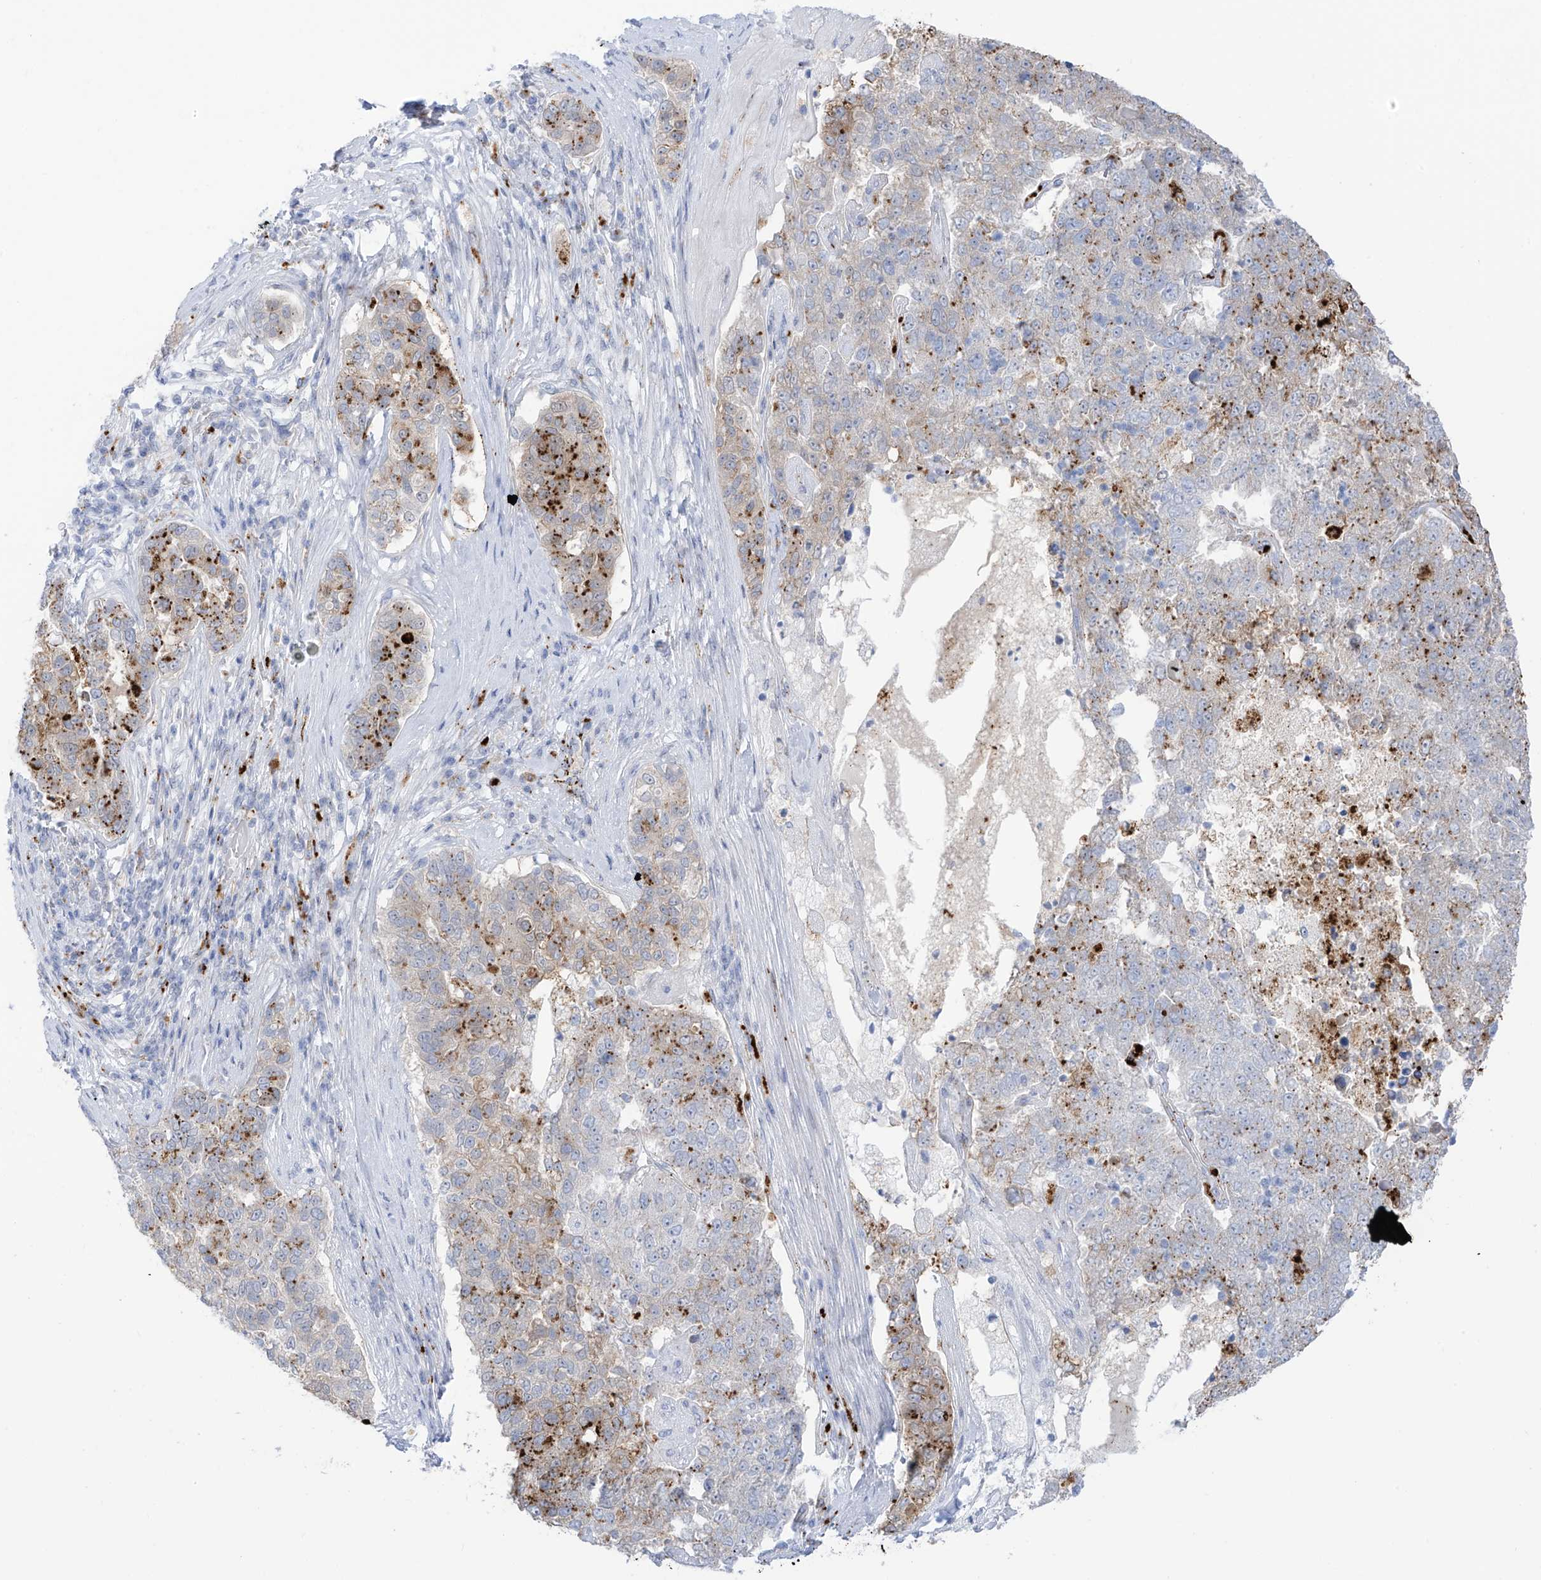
{"staining": {"intensity": "moderate", "quantity": "25%-75%", "location": "cytoplasmic/membranous"}, "tissue": "pancreatic cancer", "cell_type": "Tumor cells", "image_type": "cancer", "snomed": [{"axis": "morphology", "description": "Adenocarcinoma, NOS"}, {"axis": "topography", "description": "Pancreas"}], "caption": "About 25%-75% of tumor cells in human adenocarcinoma (pancreatic) show moderate cytoplasmic/membranous protein expression as visualized by brown immunohistochemical staining.", "gene": "PSPH", "patient": {"sex": "female", "age": 61}}